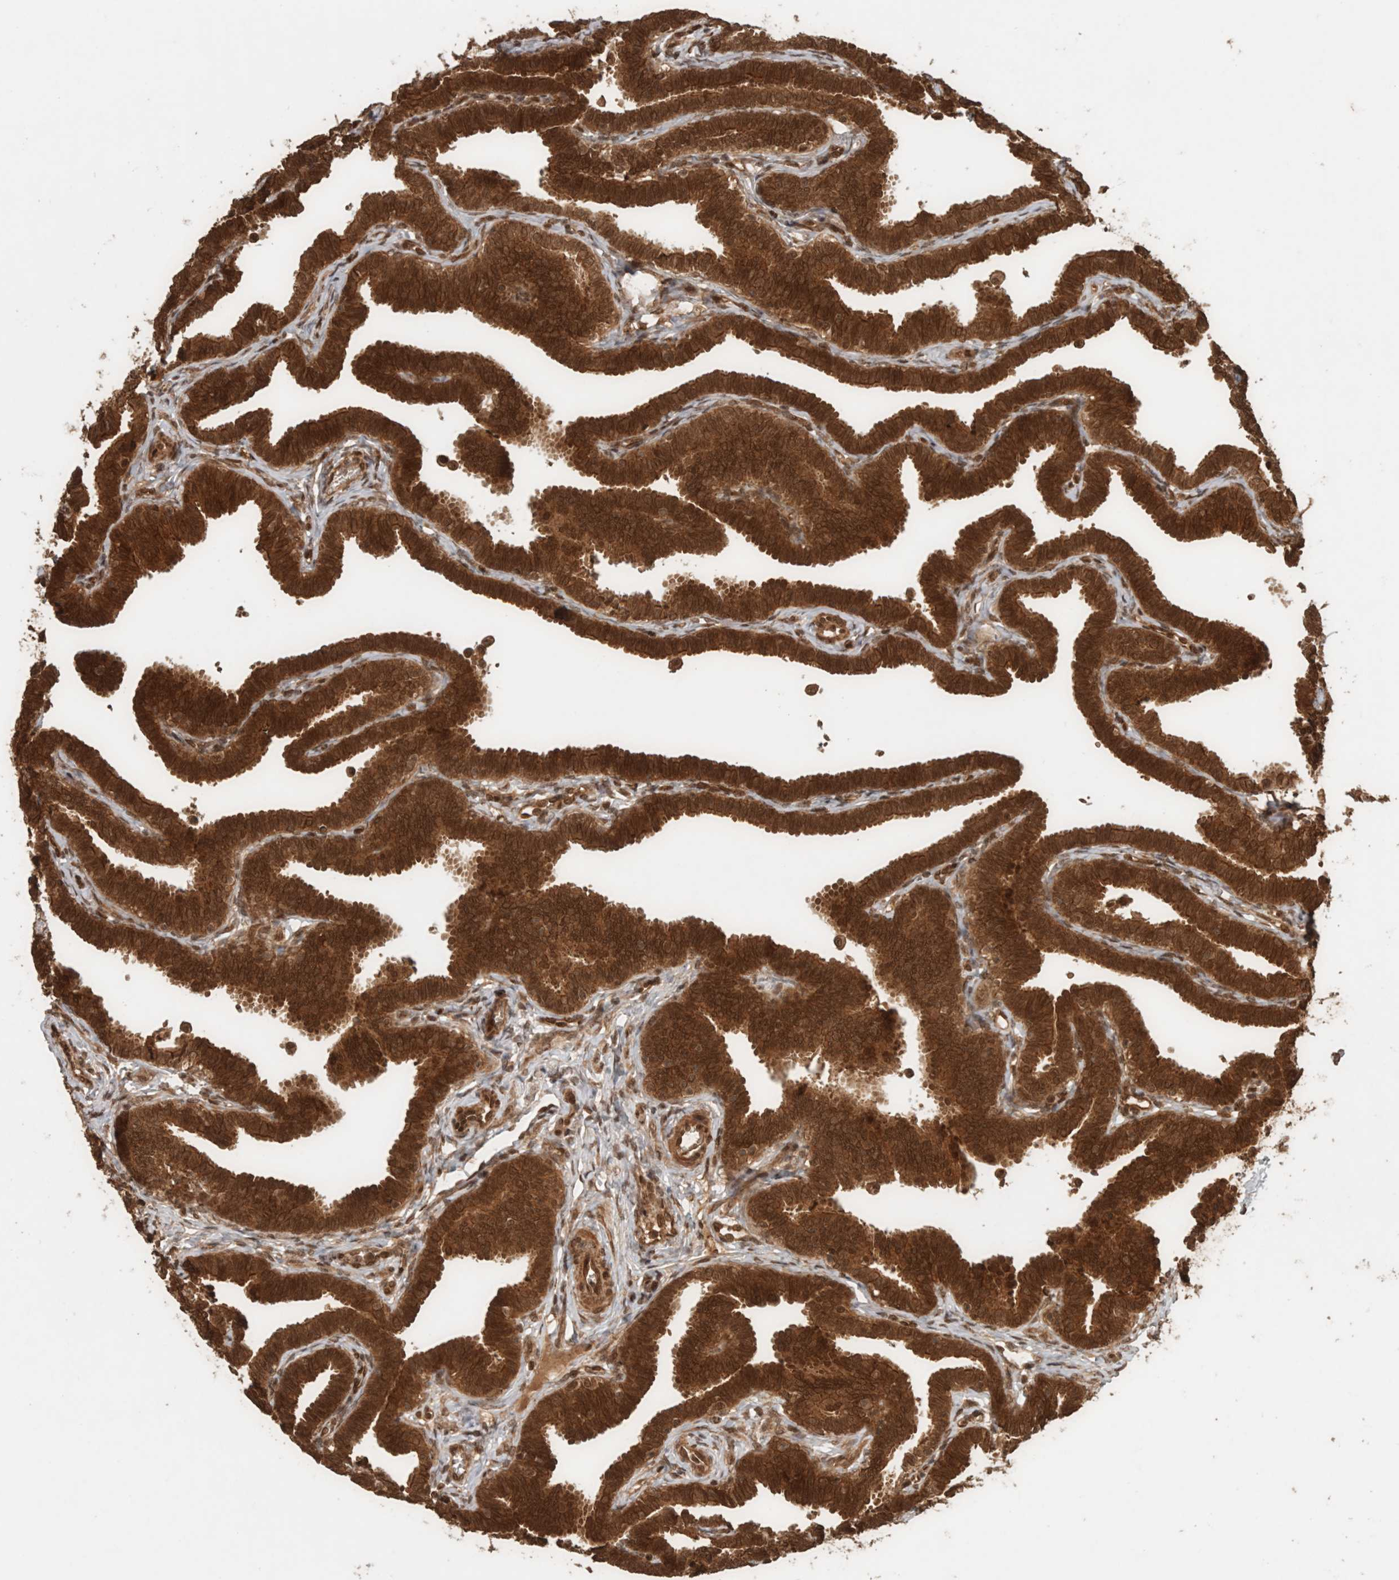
{"staining": {"intensity": "strong", "quantity": ">75%", "location": "cytoplasmic/membranous,nuclear"}, "tissue": "fallopian tube", "cell_type": "Glandular cells", "image_type": "normal", "snomed": [{"axis": "morphology", "description": "Normal tissue, NOS"}, {"axis": "topography", "description": "Fallopian tube"}, {"axis": "topography", "description": "Ovary"}], "caption": "A high-resolution micrograph shows immunohistochemistry (IHC) staining of normal fallopian tube, which reveals strong cytoplasmic/membranous,nuclear expression in about >75% of glandular cells. The protein is shown in brown color, while the nuclei are stained blue.", "gene": "CNTROB", "patient": {"sex": "female", "age": 23}}